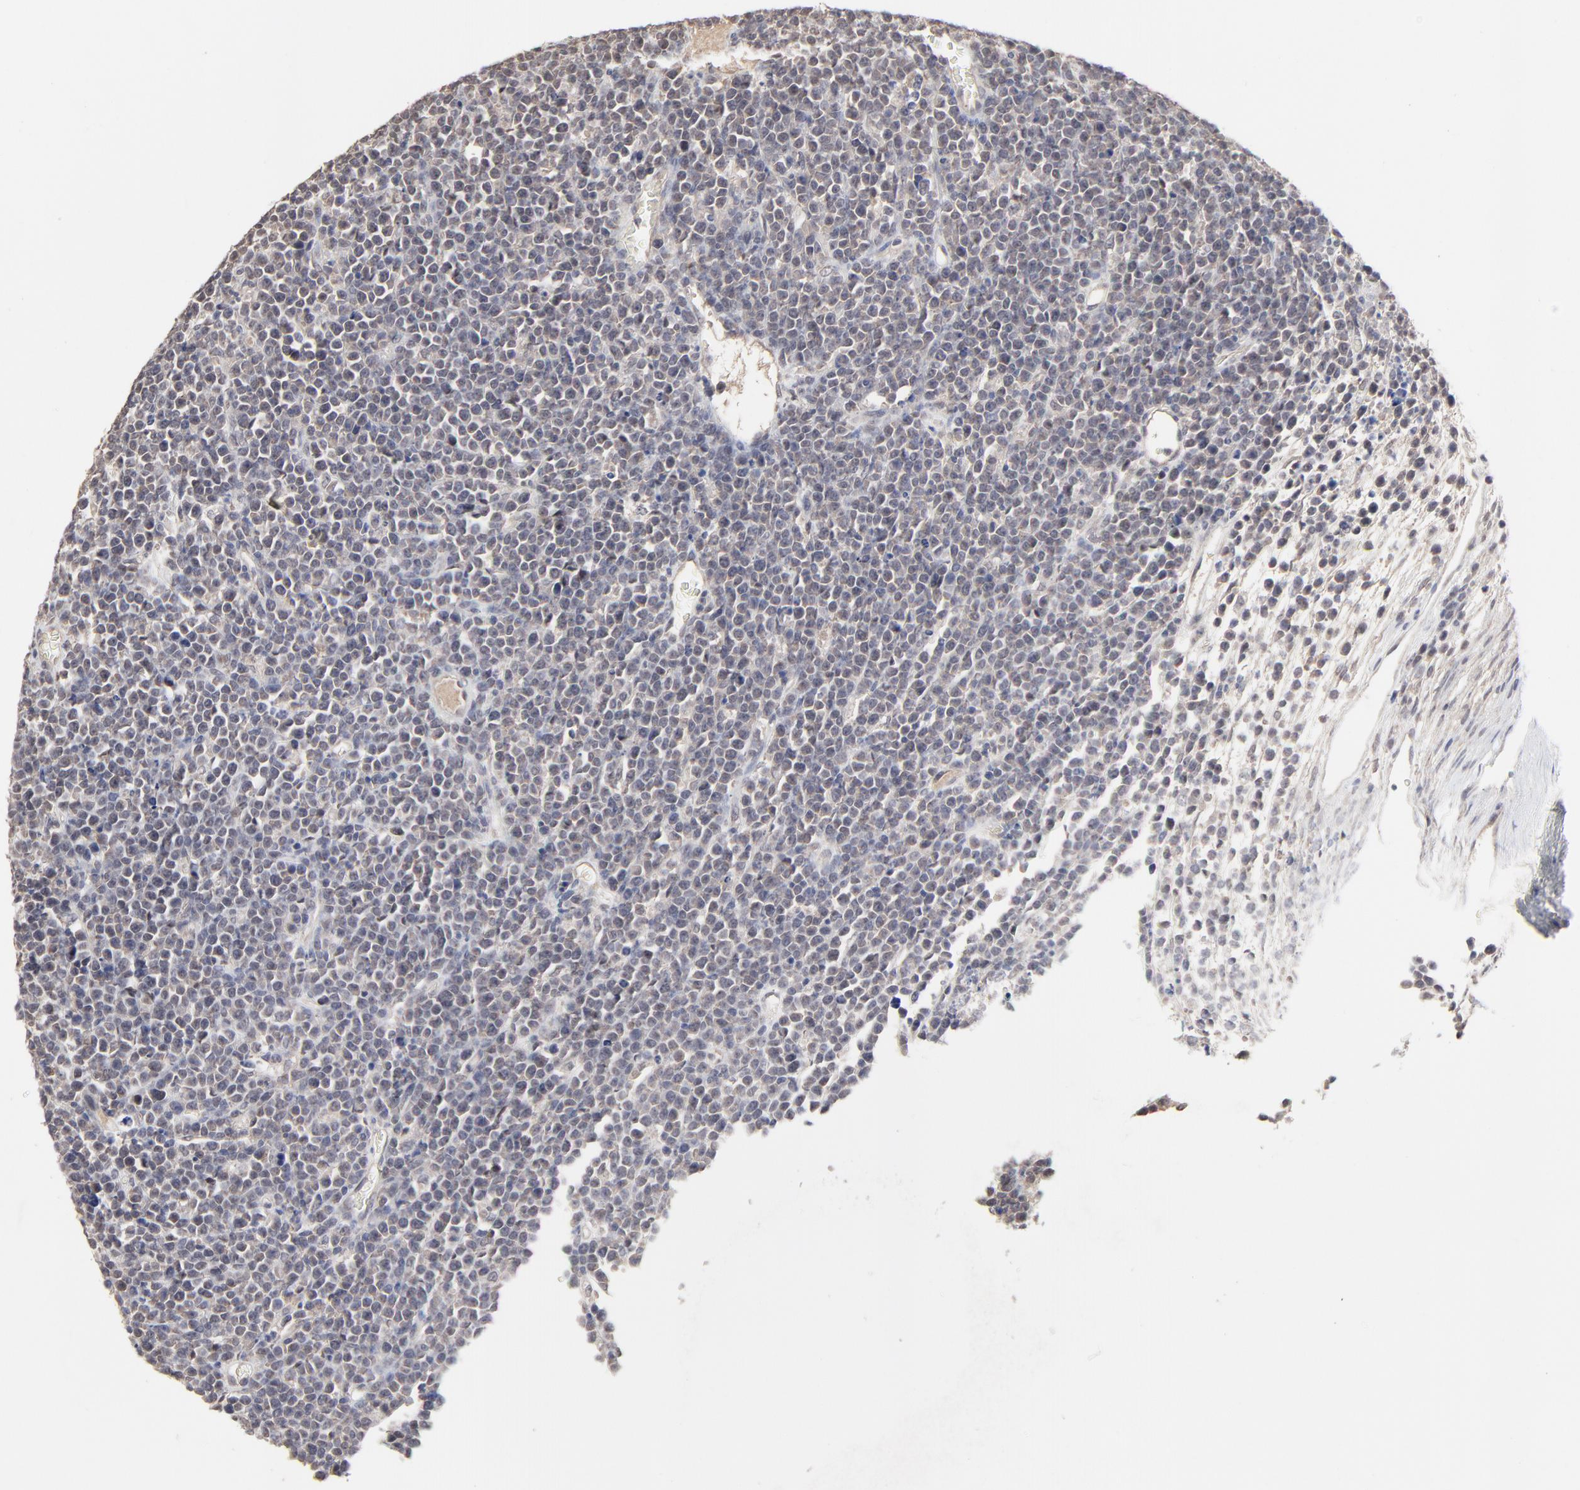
{"staining": {"intensity": "weak", "quantity": "<25%", "location": "cytoplasmic/membranous"}, "tissue": "lymphoma", "cell_type": "Tumor cells", "image_type": "cancer", "snomed": [{"axis": "morphology", "description": "Malignant lymphoma, non-Hodgkin's type, High grade"}, {"axis": "topography", "description": "Ovary"}], "caption": "This is a micrograph of immunohistochemistry (IHC) staining of lymphoma, which shows no positivity in tumor cells.", "gene": "FAM199X", "patient": {"sex": "female", "age": 56}}